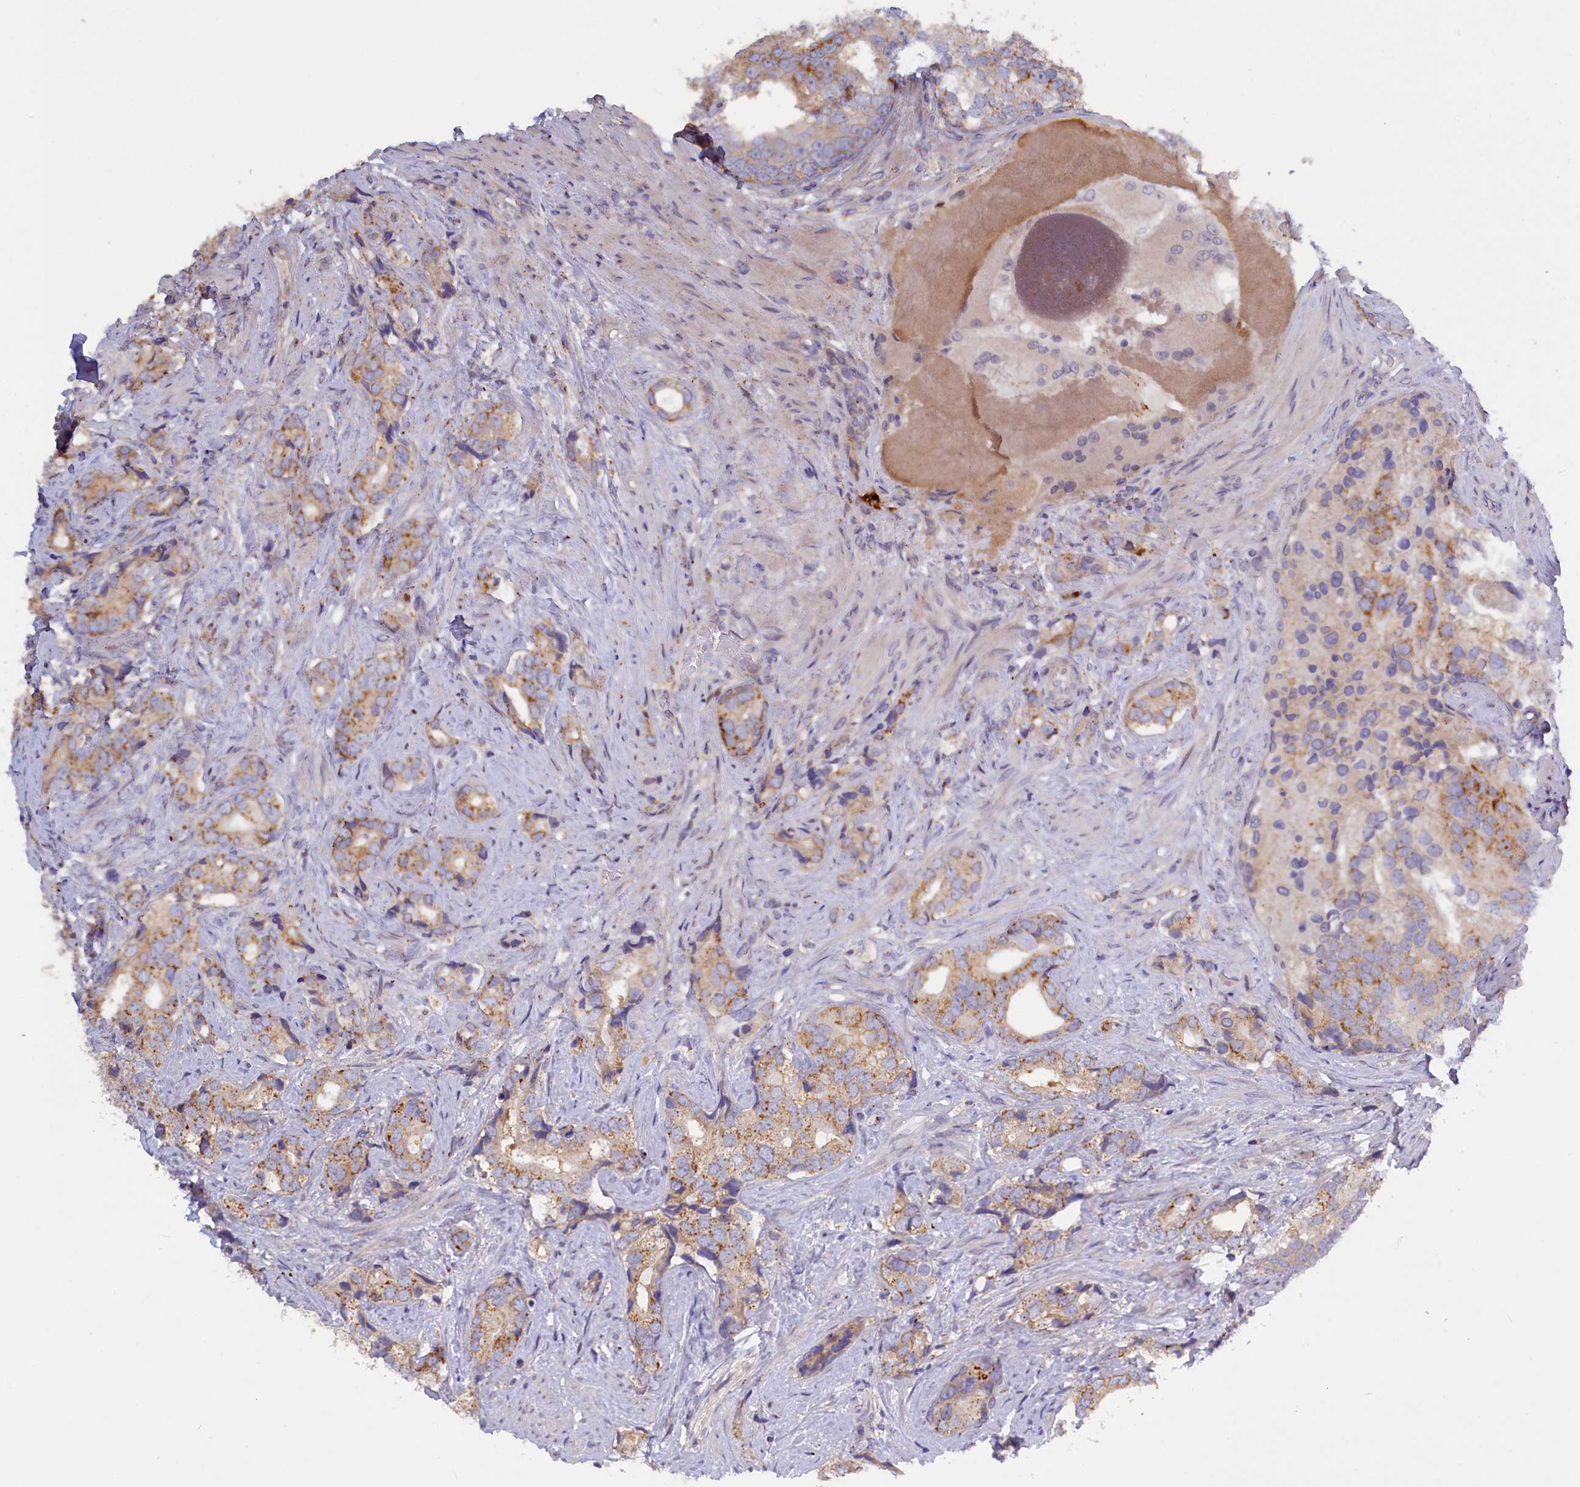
{"staining": {"intensity": "moderate", "quantity": ">75%", "location": "cytoplasmic/membranous"}, "tissue": "prostate cancer", "cell_type": "Tumor cells", "image_type": "cancer", "snomed": [{"axis": "morphology", "description": "Adenocarcinoma, High grade"}, {"axis": "topography", "description": "Prostate"}], "caption": "Immunohistochemistry (IHC) image of prostate cancer stained for a protein (brown), which shows medium levels of moderate cytoplasmic/membranous expression in about >75% of tumor cells.", "gene": "HYKK", "patient": {"sex": "male", "age": 75}}